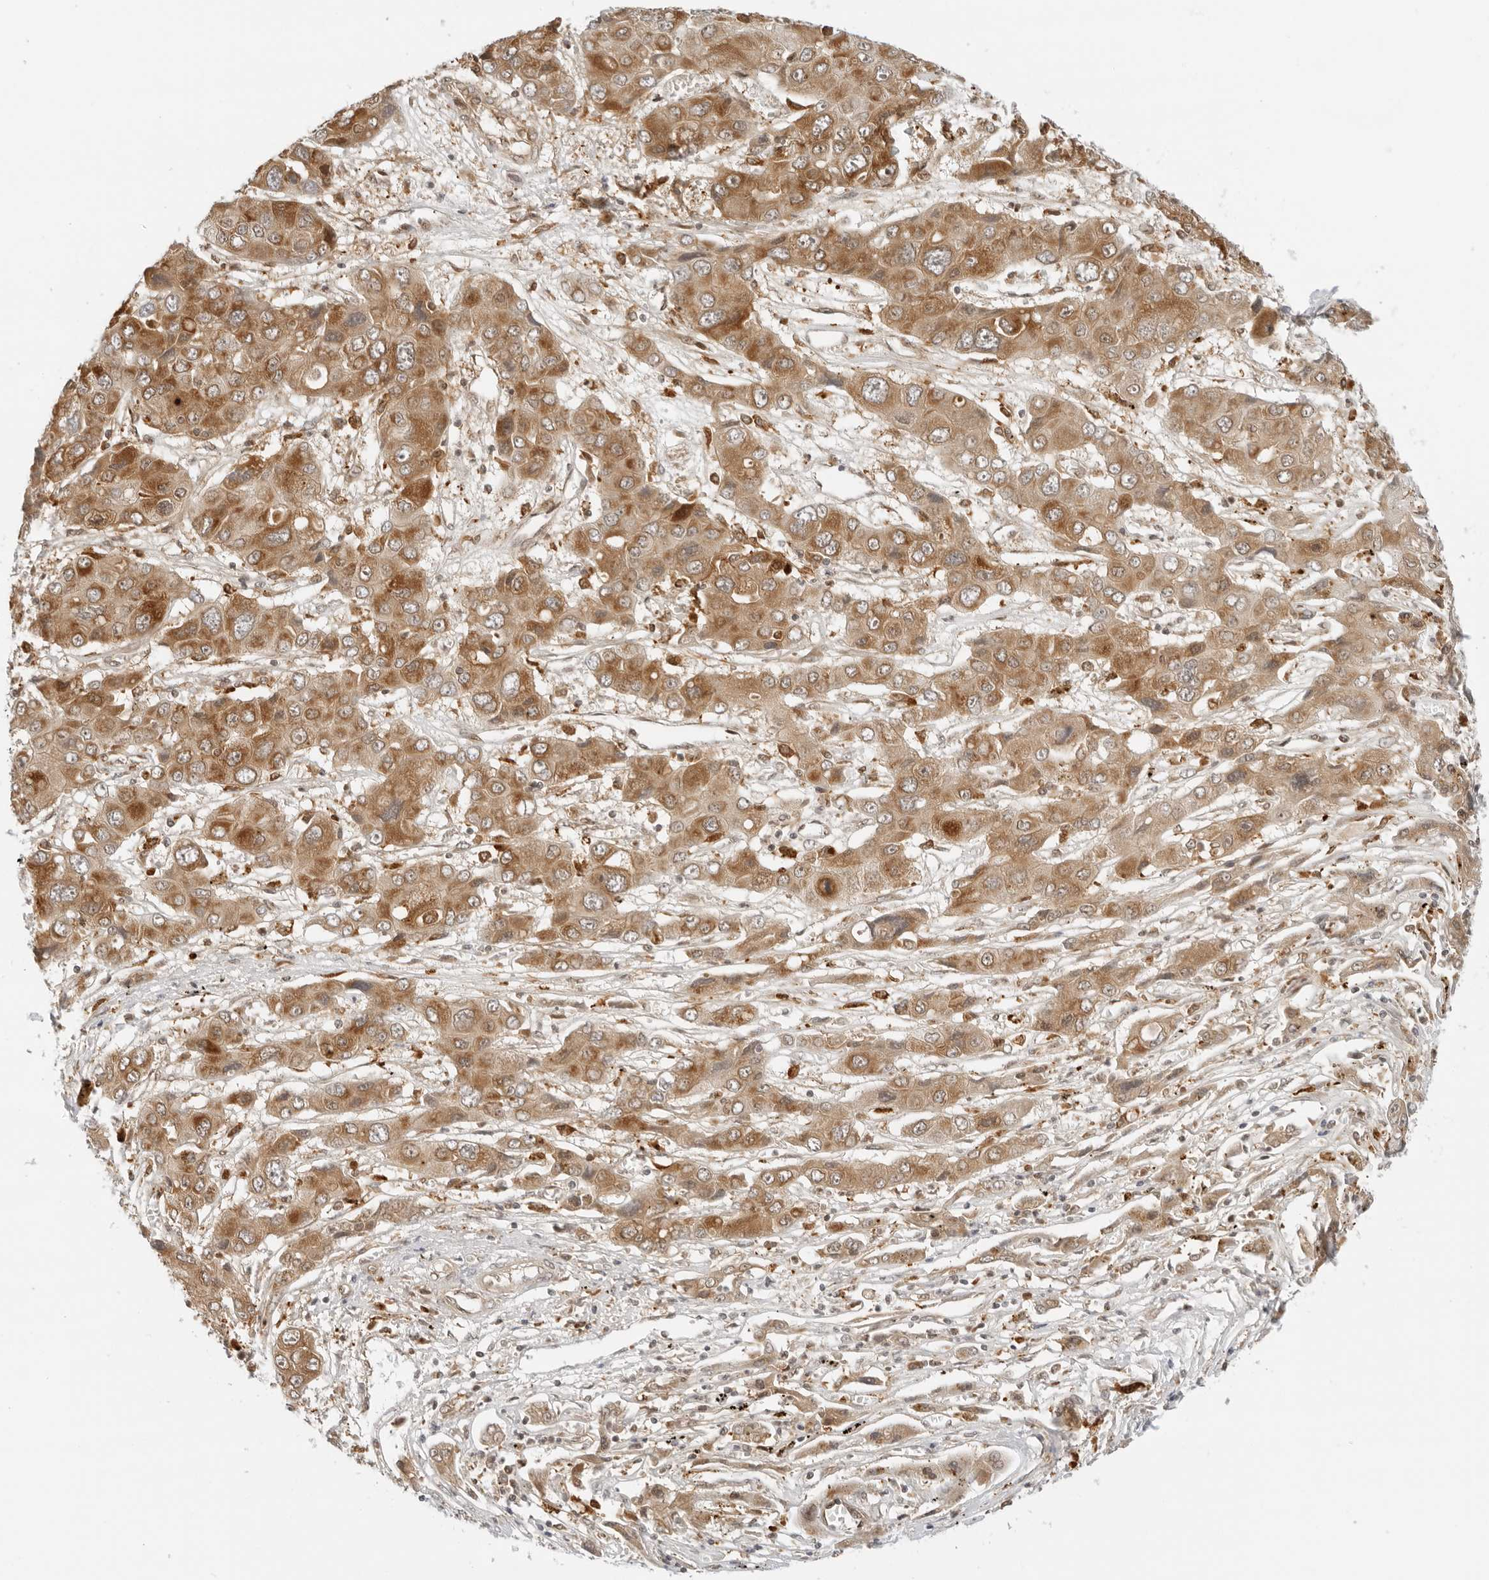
{"staining": {"intensity": "moderate", "quantity": ">75%", "location": "cytoplasmic/membranous"}, "tissue": "liver cancer", "cell_type": "Tumor cells", "image_type": "cancer", "snomed": [{"axis": "morphology", "description": "Cholangiocarcinoma"}, {"axis": "topography", "description": "Liver"}], "caption": "IHC of liver cholangiocarcinoma displays medium levels of moderate cytoplasmic/membranous positivity in approximately >75% of tumor cells.", "gene": "RC3H1", "patient": {"sex": "male", "age": 67}}